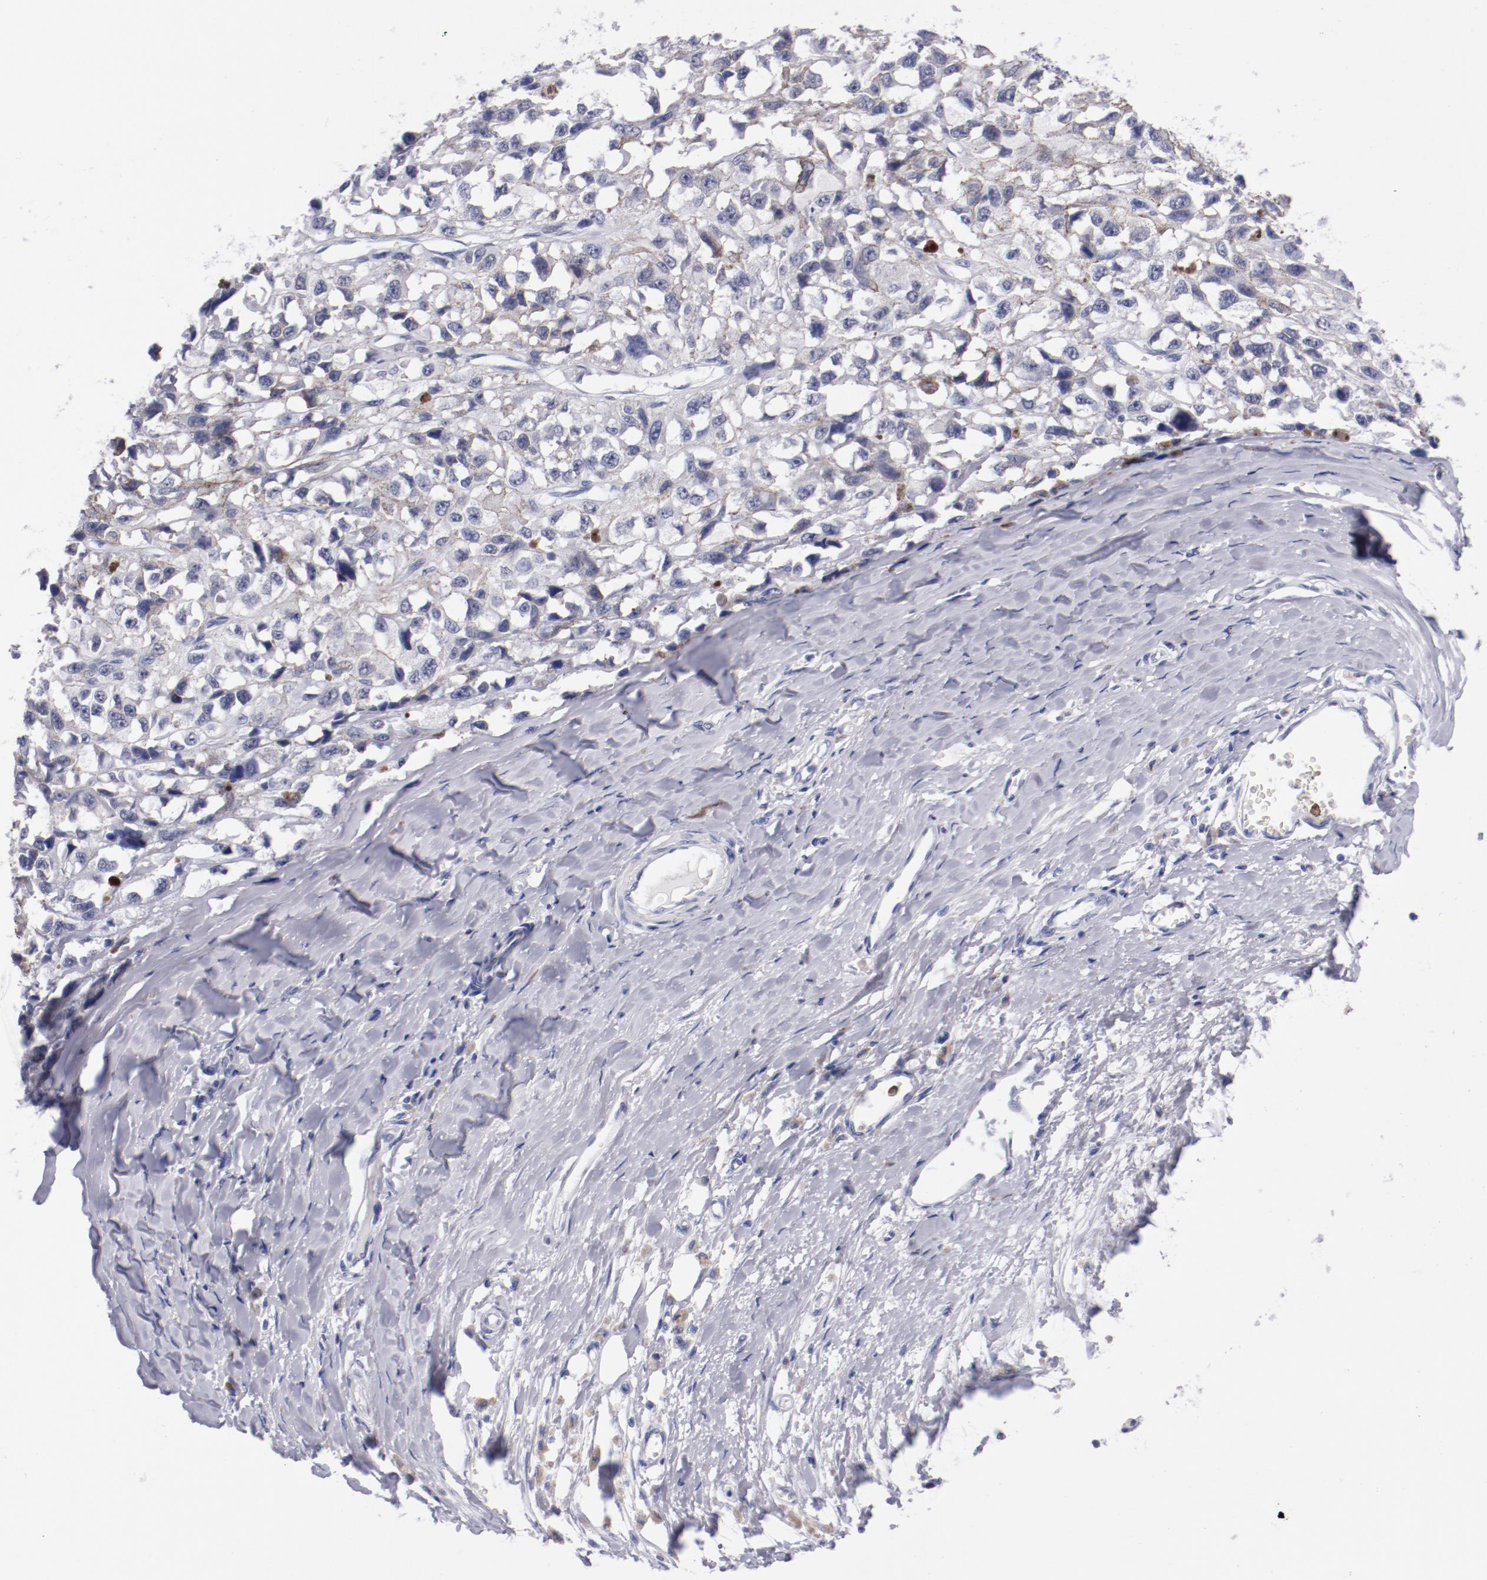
{"staining": {"intensity": "negative", "quantity": "none", "location": "none"}, "tissue": "melanoma", "cell_type": "Tumor cells", "image_type": "cancer", "snomed": [{"axis": "morphology", "description": "Malignant melanoma, Metastatic site"}, {"axis": "topography", "description": "Lymph node"}], "caption": "Immunohistochemical staining of human malignant melanoma (metastatic site) demonstrates no significant positivity in tumor cells. The staining was performed using DAB to visualize the protein expression in brown, while the nuclei were stained in blue with hematoxylin (Magnification: 20x).", "gene": "HNF1B", "patient": {"sex": "male", "age": 59}}